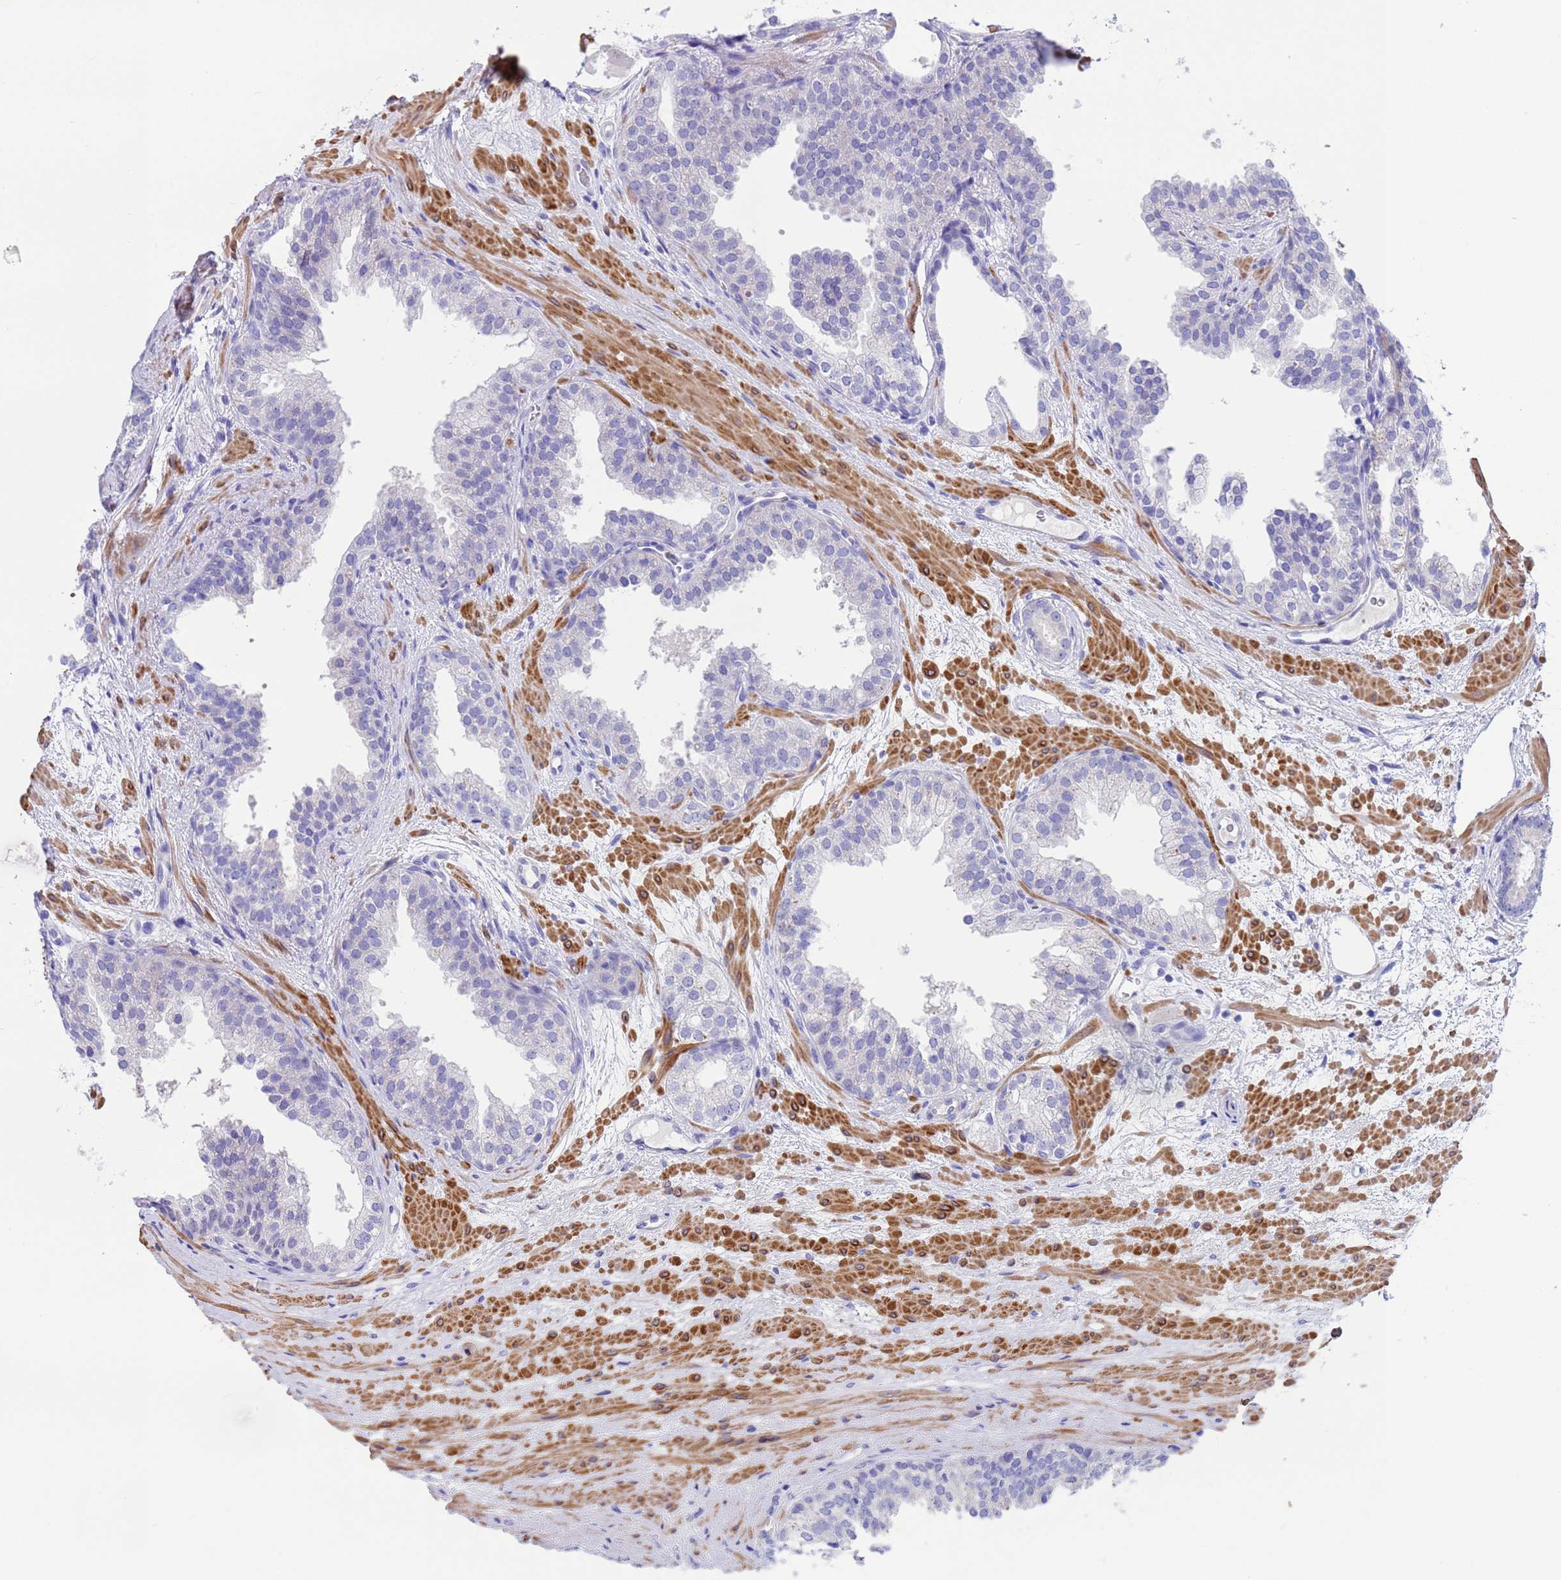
{"staining": {"intensity": "negative", "quantity": "none", "location": "none"}, "tissue": "prostate cancer", "cell_type": "Tumor cells", "image_type": "cancer", "snomed": [{"axis": "morphology", "description": "Adenocarcinoma, High grade"}, {"axis": "topography", "description": "Prostate"}], "caption": "The IHC image has no significant staining in tumor cells of prostate cancer tissue.", "gene": "USP38", "patient": {"sex": "male", "age": 59}}